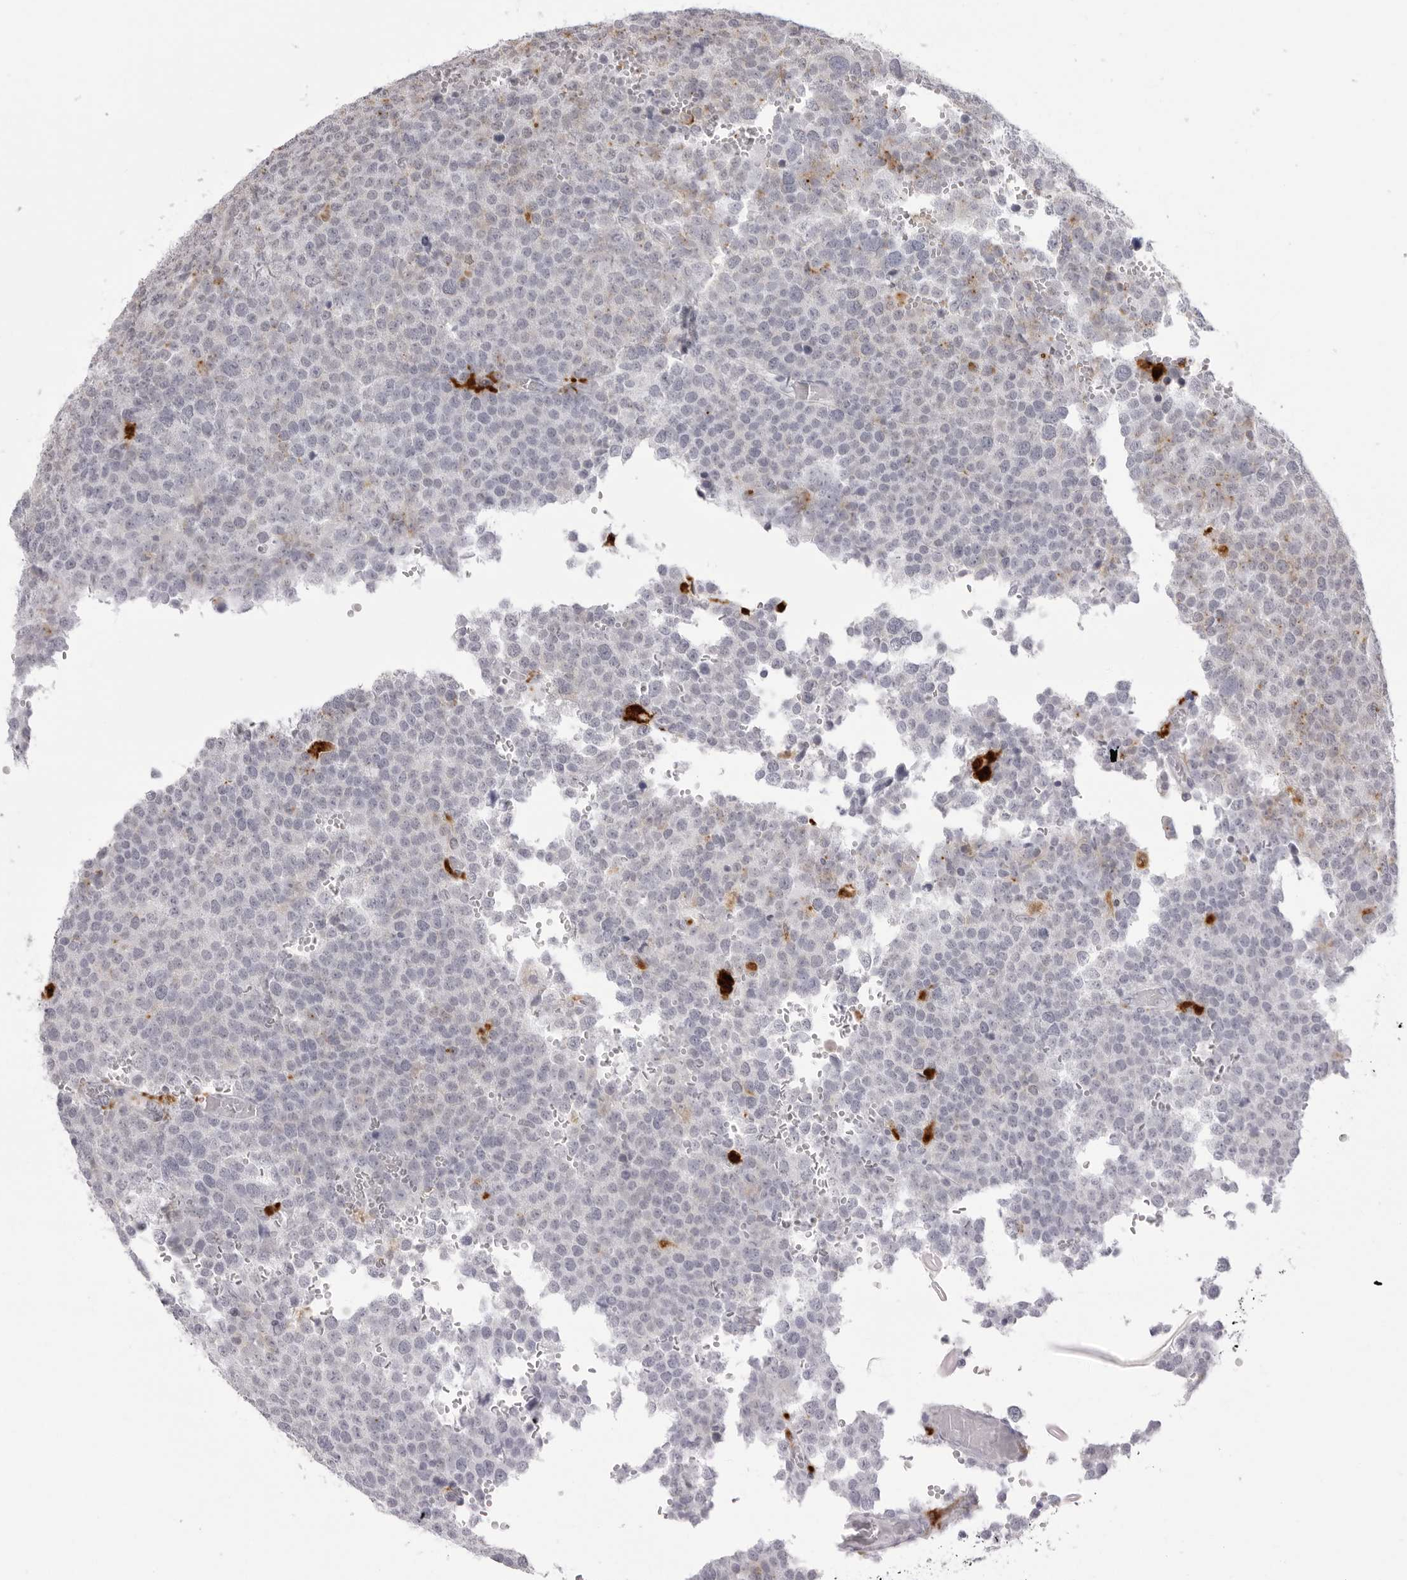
{"staining": {"intensity": "negative", "quantity": "none", "location": "none"}, "tissue": "testis cancer", "cell_type": "Tumor cells", "image_type": "cancer", "snomed": [{"axis": "morphology", "description": "Seminoma, NOS"}, {"axis": "topography", "description": "Testis"}], "caption": "IHC photomicrograph of neoplastic tissue: human testis seminoma stained with DAB (3,3'-diaminobenzidine) reveals no significant protein positivity in tumor cells.", "gene": "IL25", "patient": {"sex": "male", "age": 71}}